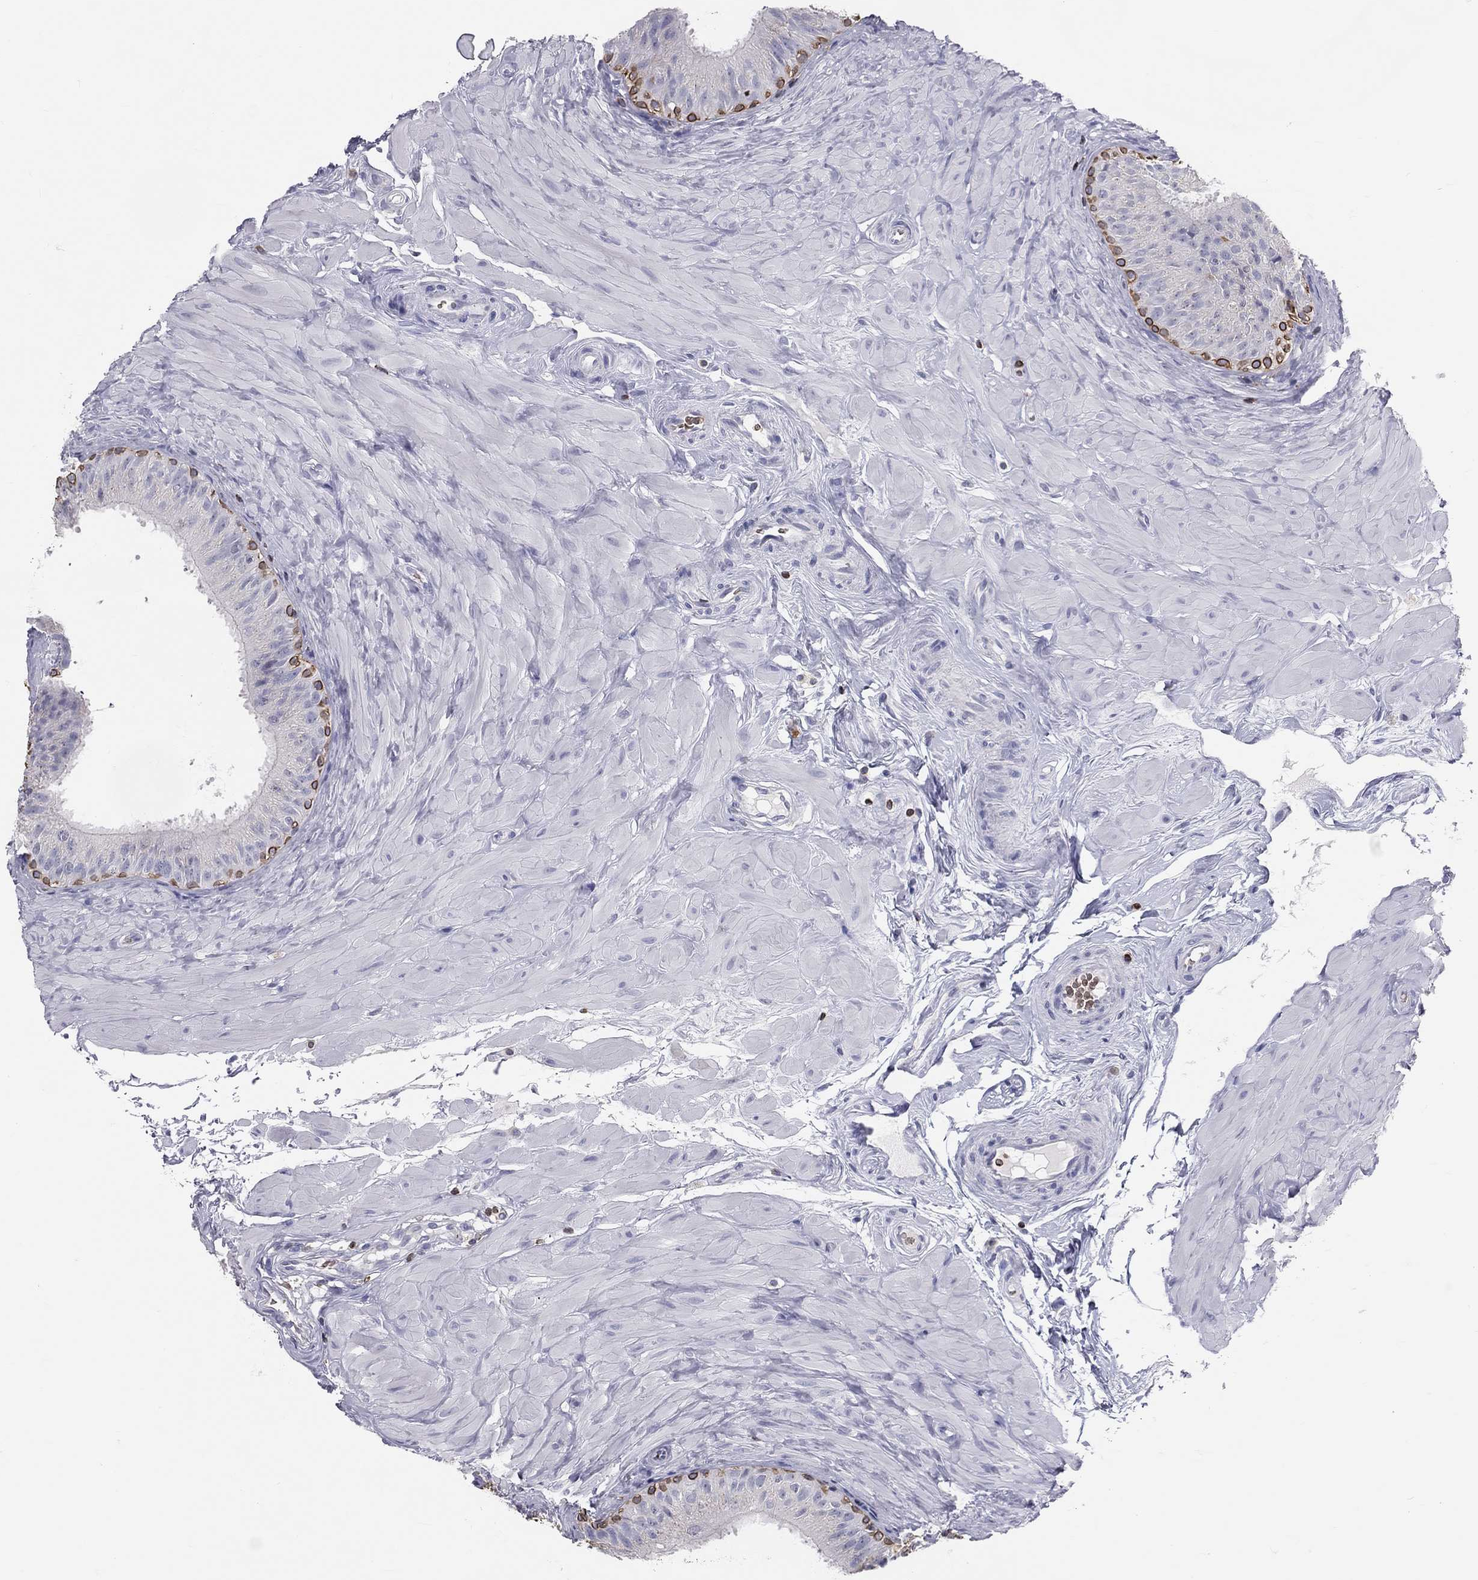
{"staining": {"intensity": "negative", "quantity": "none", "location": "none"}, "tissue": "epididymis", "cell_type": "Glandular cells", "image_type": "normal", "snomed": [{"axis": "morphology", "description": "Normal tissue, NOS"}, {"axis": "topography", "description": "Epididymis"}], "caption": "The IHC photomicrograph has no significant expression in glandular cells of epididymis. (Stains: DAB (3,3'-diaminobenzidine) IHC with hematoxylin counter stain, Microscopy: brightfield microscopy at high magnification).", "gene": "CTSW", "patient": {"sex": "male", "age": 34}}